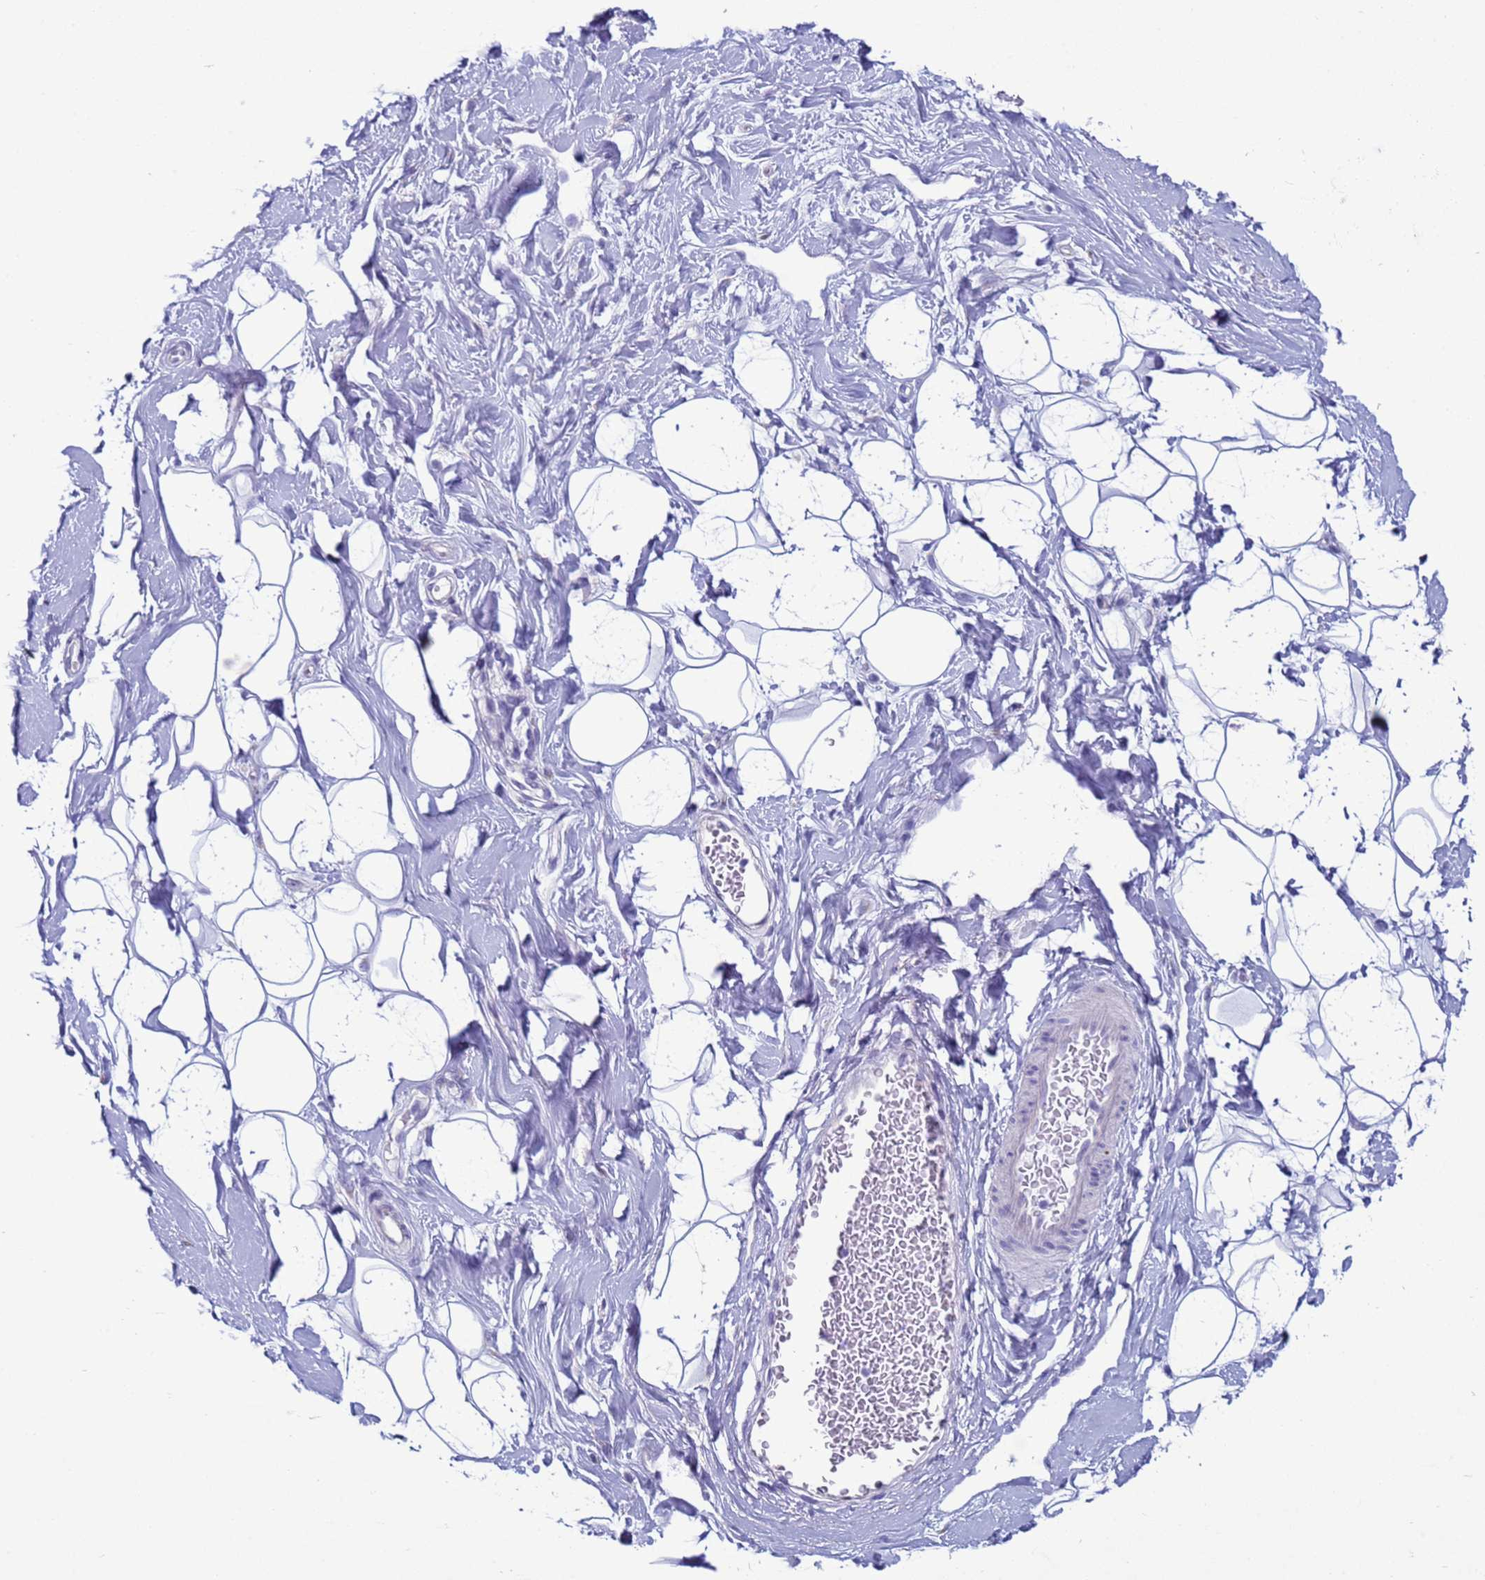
{"staining": {"intensity": "negative", "quantity": "none", "location": "none"}, "tissue": "adipose tissue", "cell_type": "Adipocytes", "image_type": "normal", "snomed": [{"axis": "morphology", "description": "Normal tissue, NOS"}, {"axis": "topography", "description": "Breast"}], "caption": "Adipose tissue stained for a protein using IHC displays no staining adipocytes.", "gene": "CST1", "patient": {"sex": "female", "age": 26}}